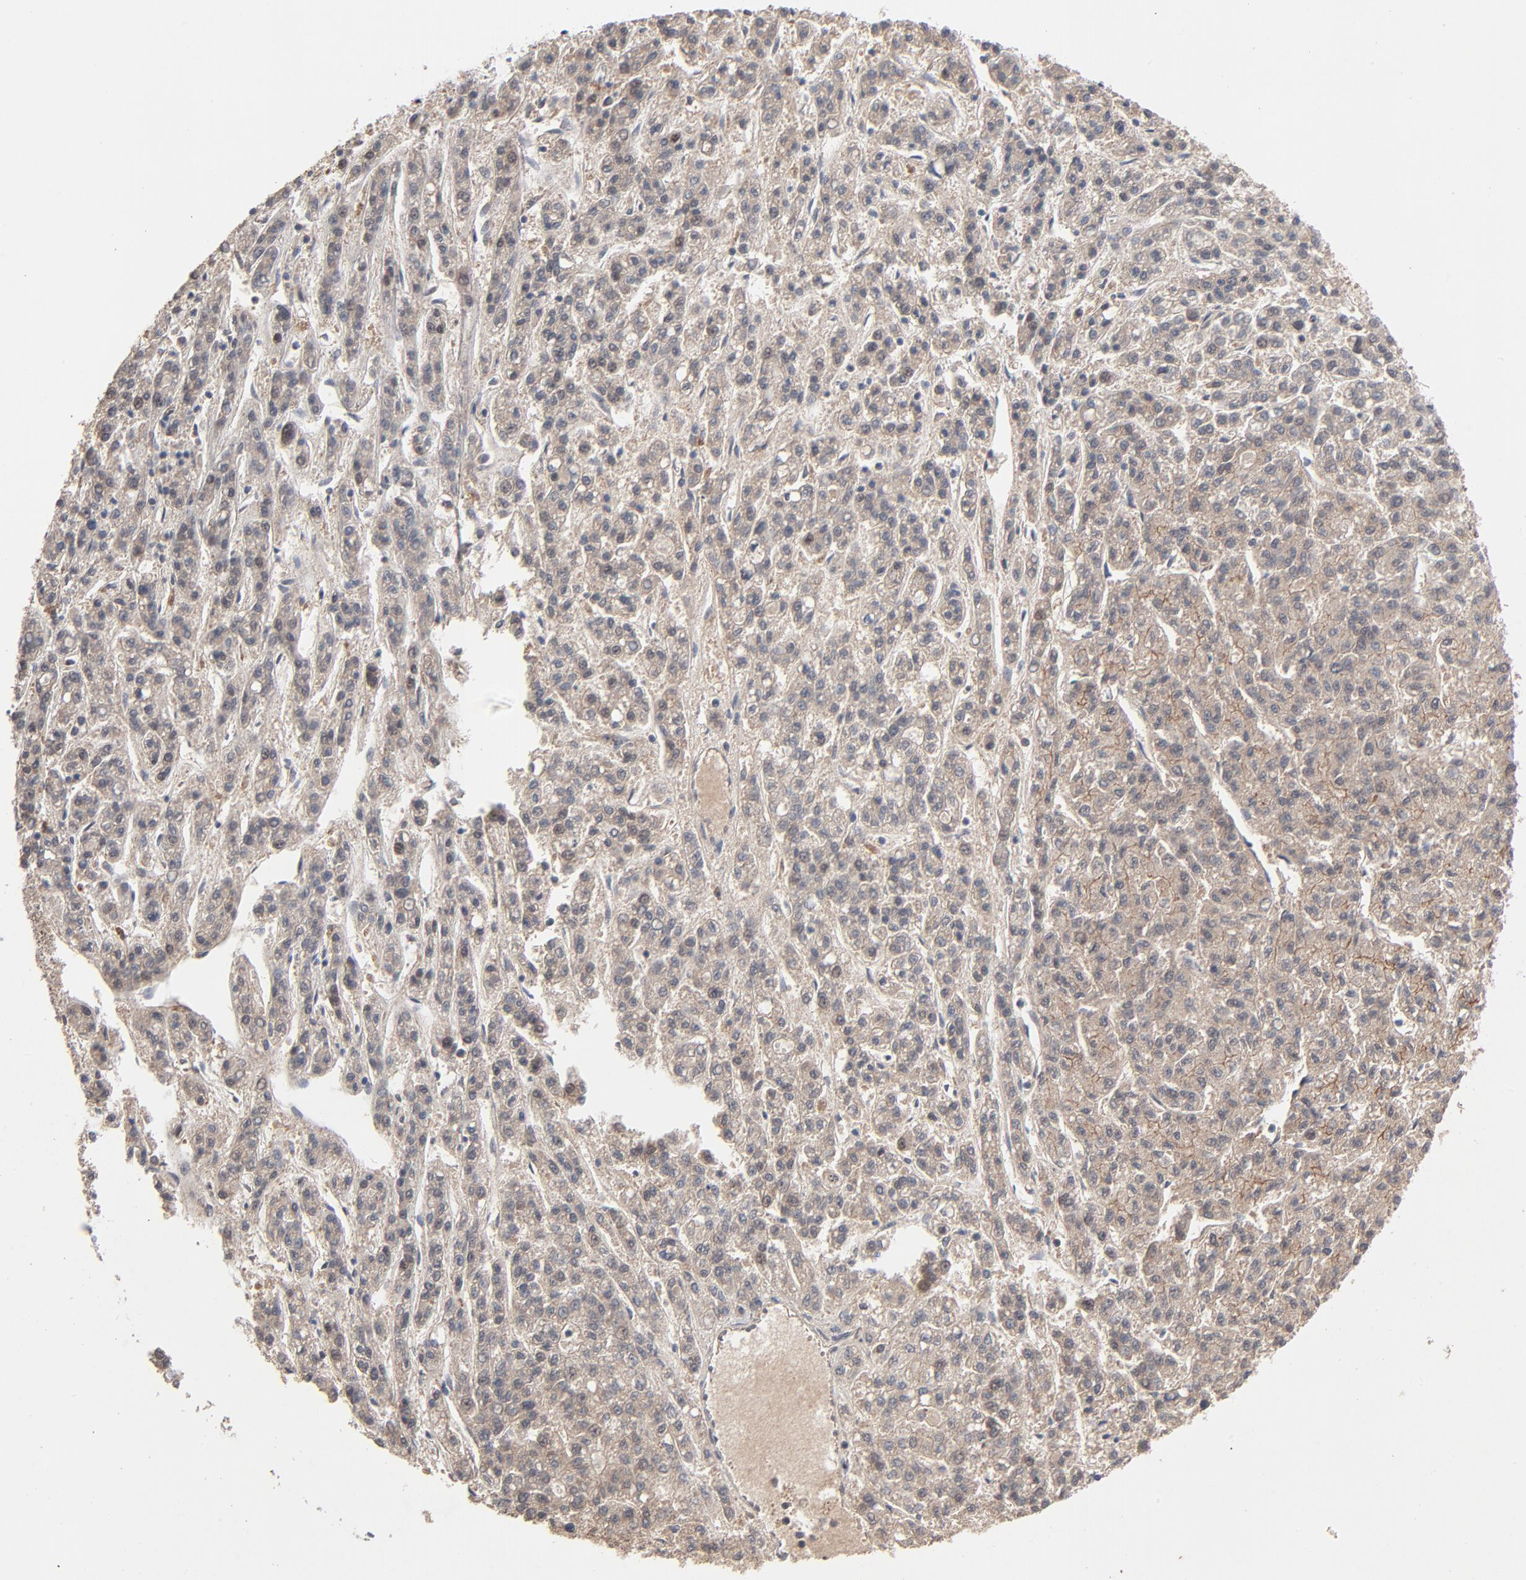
{"staining": {"intensity": "moderate", "quantity": ">75%", "location": "cytoplasmic/membranous"}, "tissue": "liver cancer", "cell_type": "Tumor cells", "image_type": "cancer", "snomed": [{"axis": "morphology", "description": "Carcinoma, Hepatocellular, NOS"}, {"axis": "topography", "description": "Liver"}], "caption": "A medium amount of moderate cytoplasmic/membranous staining is present in about >75% of tumor cells in liver hepatocellular carcinoma tissue.", "gene": "ABLIM3", "patient": {"sex": "male", "age": 70}}